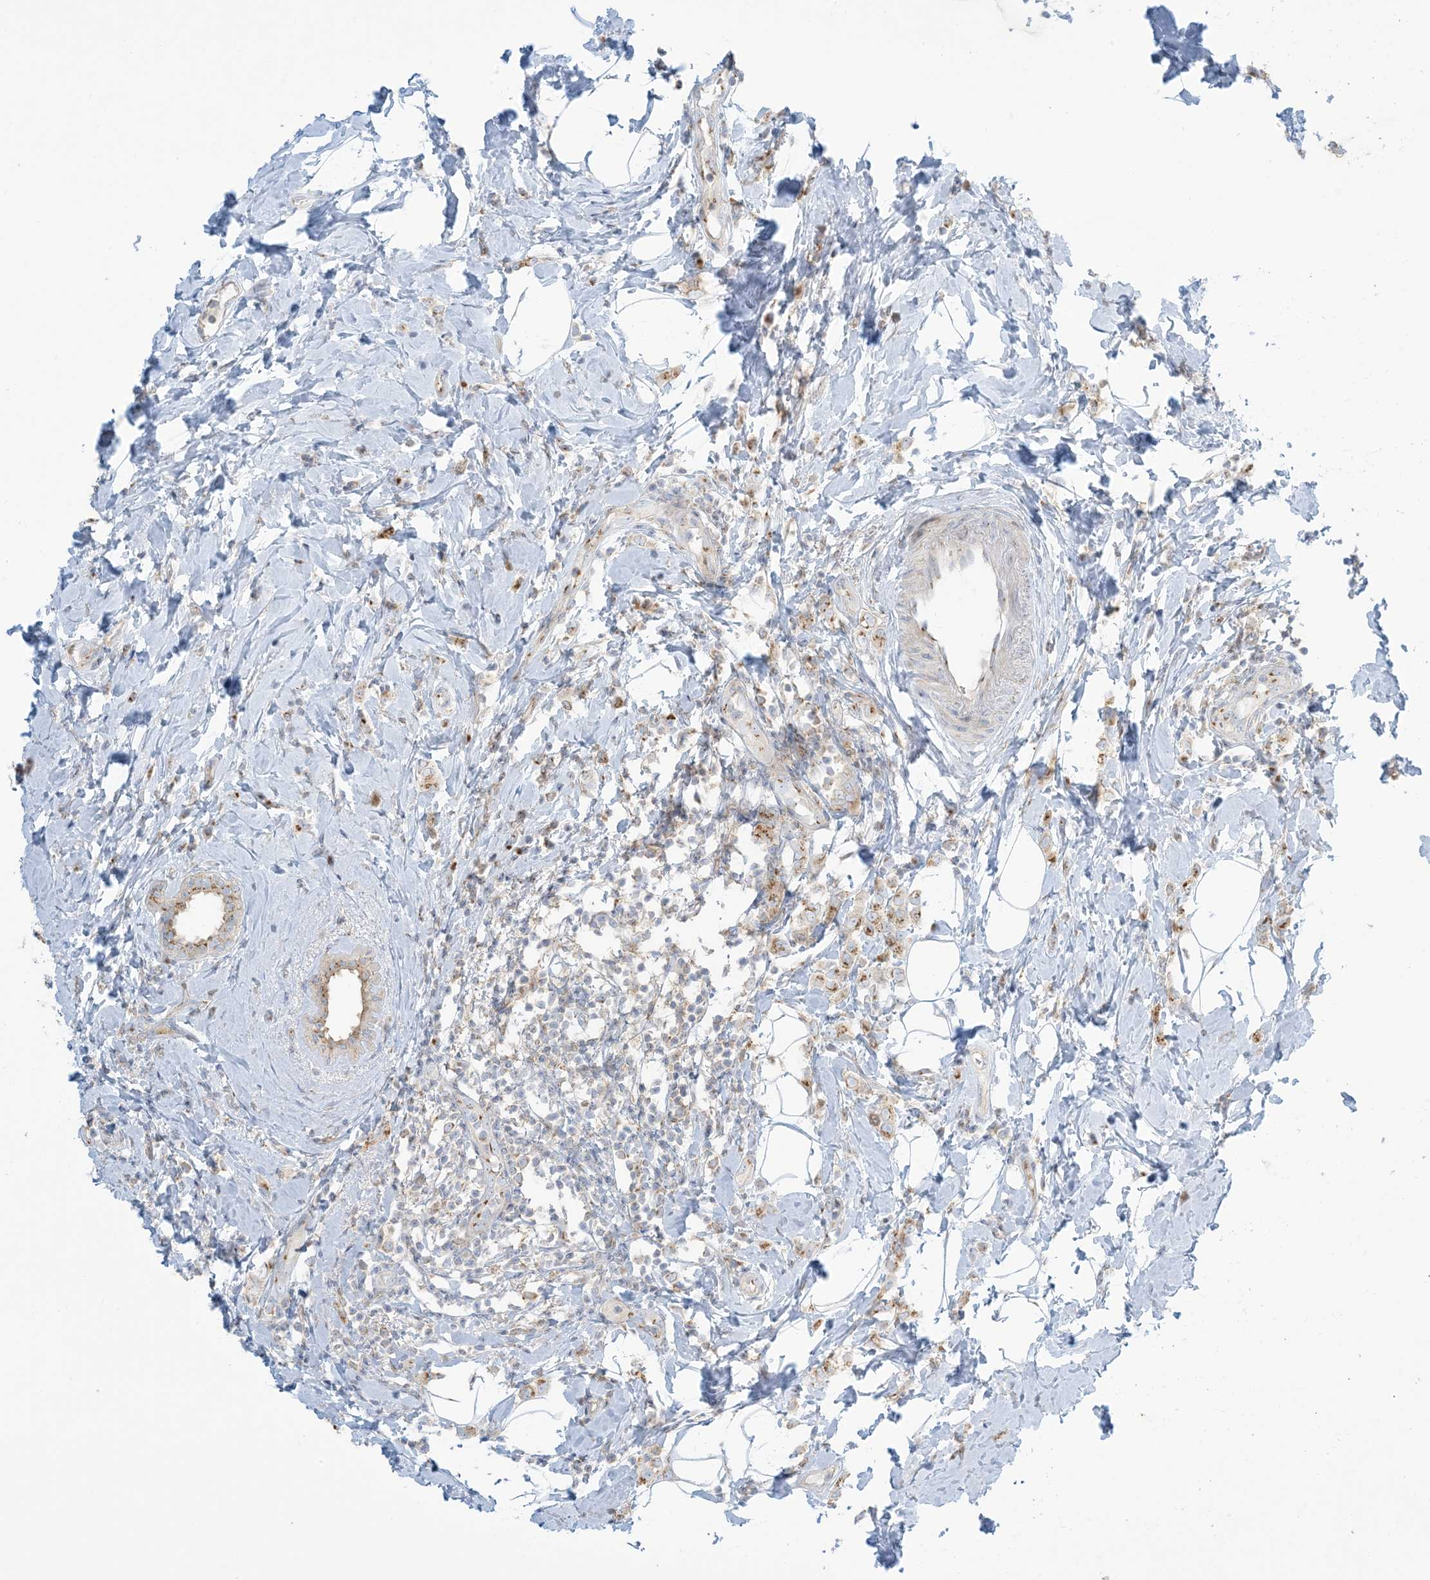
{"staining": {"intensity": "moderate", "quantity": ">75%", "location": "cytoplasmic/membranous"}, "tissue": "breast cancer", "cell_type": "Tumor cells", "image_type": "cancer", "snomed": [{"axis": "morphology", "description": "Lobular carcinoma"}, {"axis": "topography", "description": "Breast"}], "caption": "Moderate cytoplasmic/membranous expression for a protein is identified in approximately >75% of tumor cells of breast cancer using immunohistochemistry.", "gene": "AFTPH", "patient": {"sex": "female", "age": 47}}